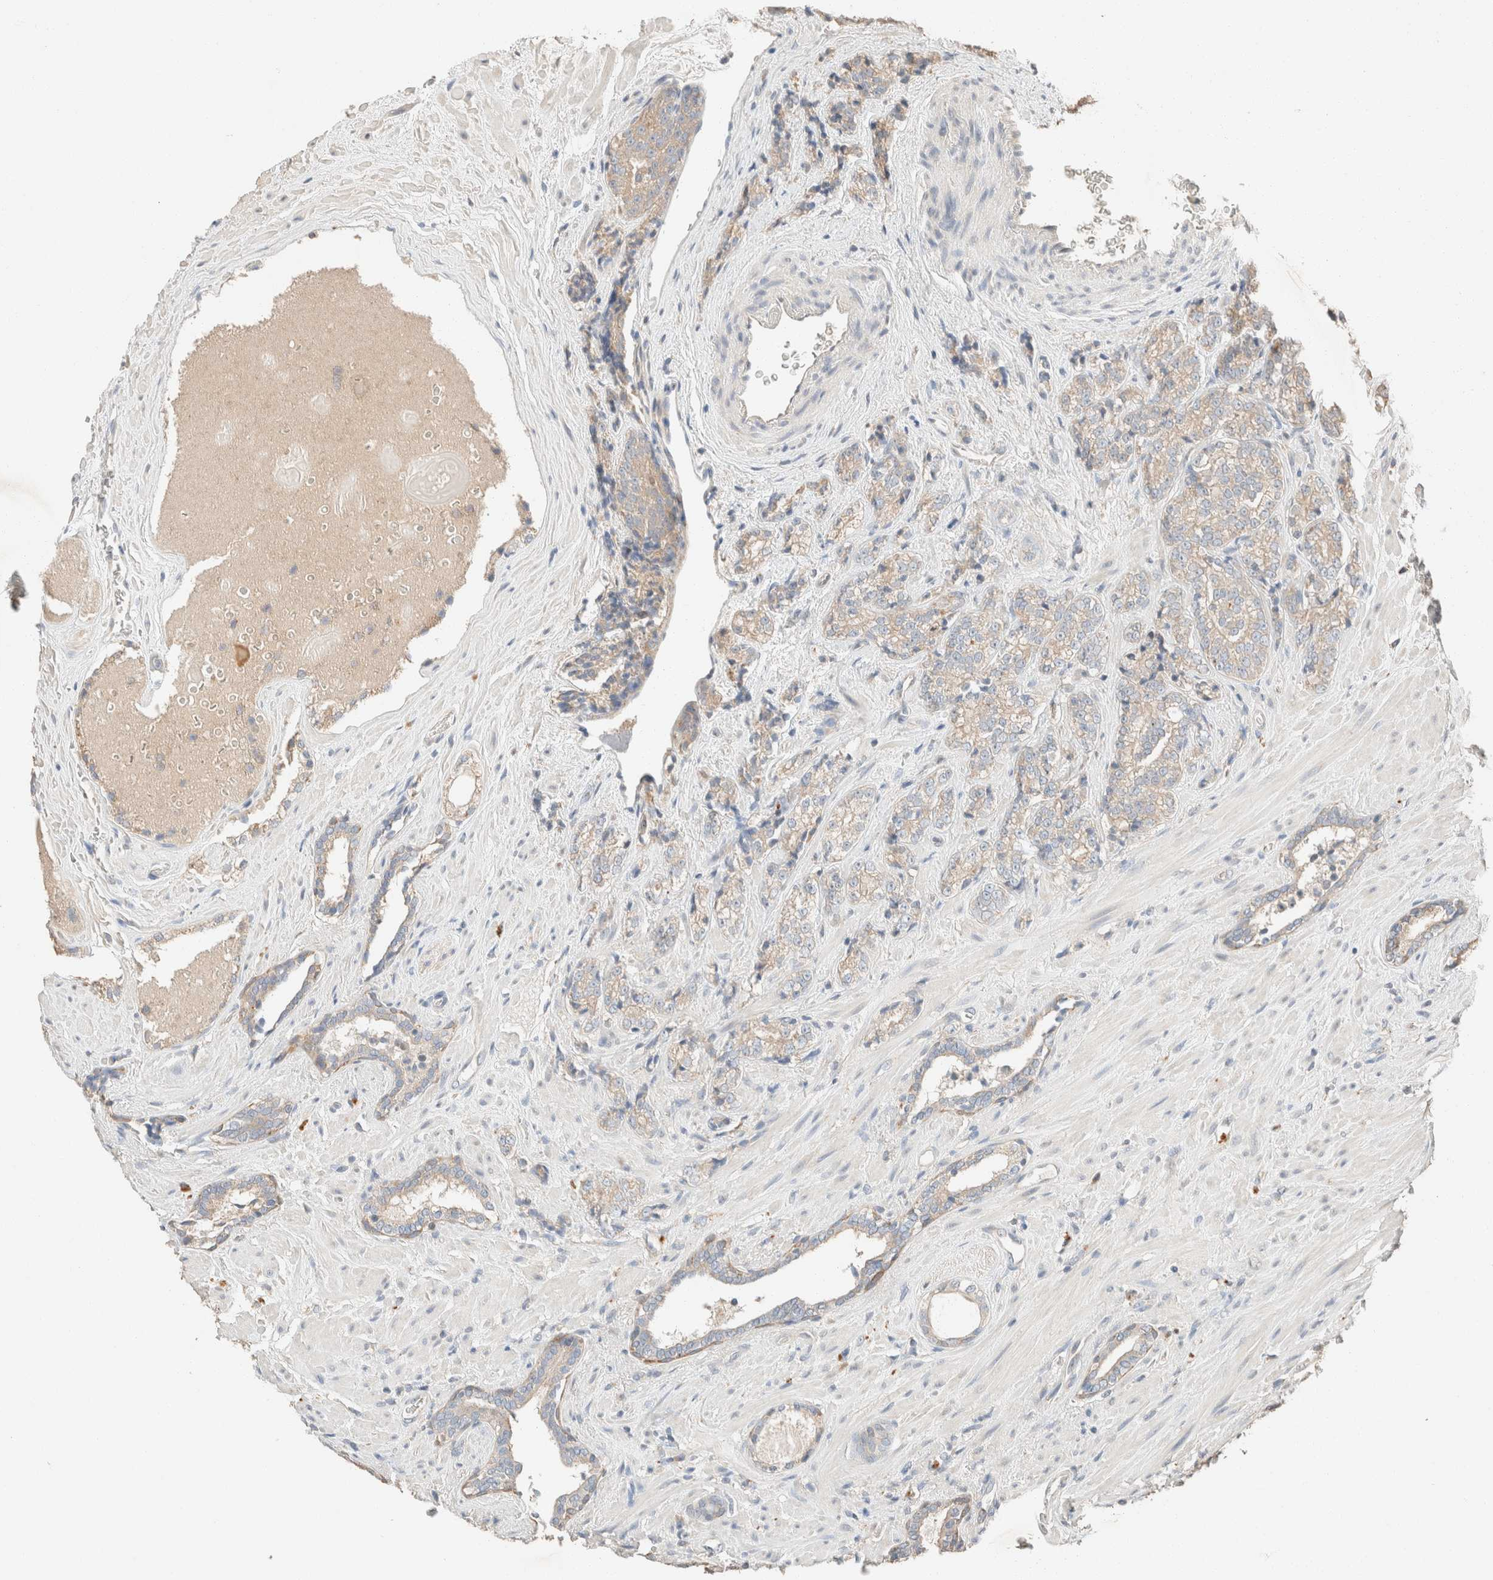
{"staining": {"intensity": "weak", "quantity": ">75%", "location": "cytoplasmic/membranous"}, "tissue": "prostate cancer", "cell_type": "Tumor cells", "image_type": "cancer", "snomed": [{"axis": "morphology", "description": "Adenocarcinoma, High grade"}, {"axis": "topography", "description": "Prostate"}], "caption": "An image of prostate adenocarcinoma (high-grade) stained for a protein shows weak cytoplasmic/membranous brown staining in tumor cells.", "gene": "TUBD1", "patient": {"sex": "male", "age": 71}}